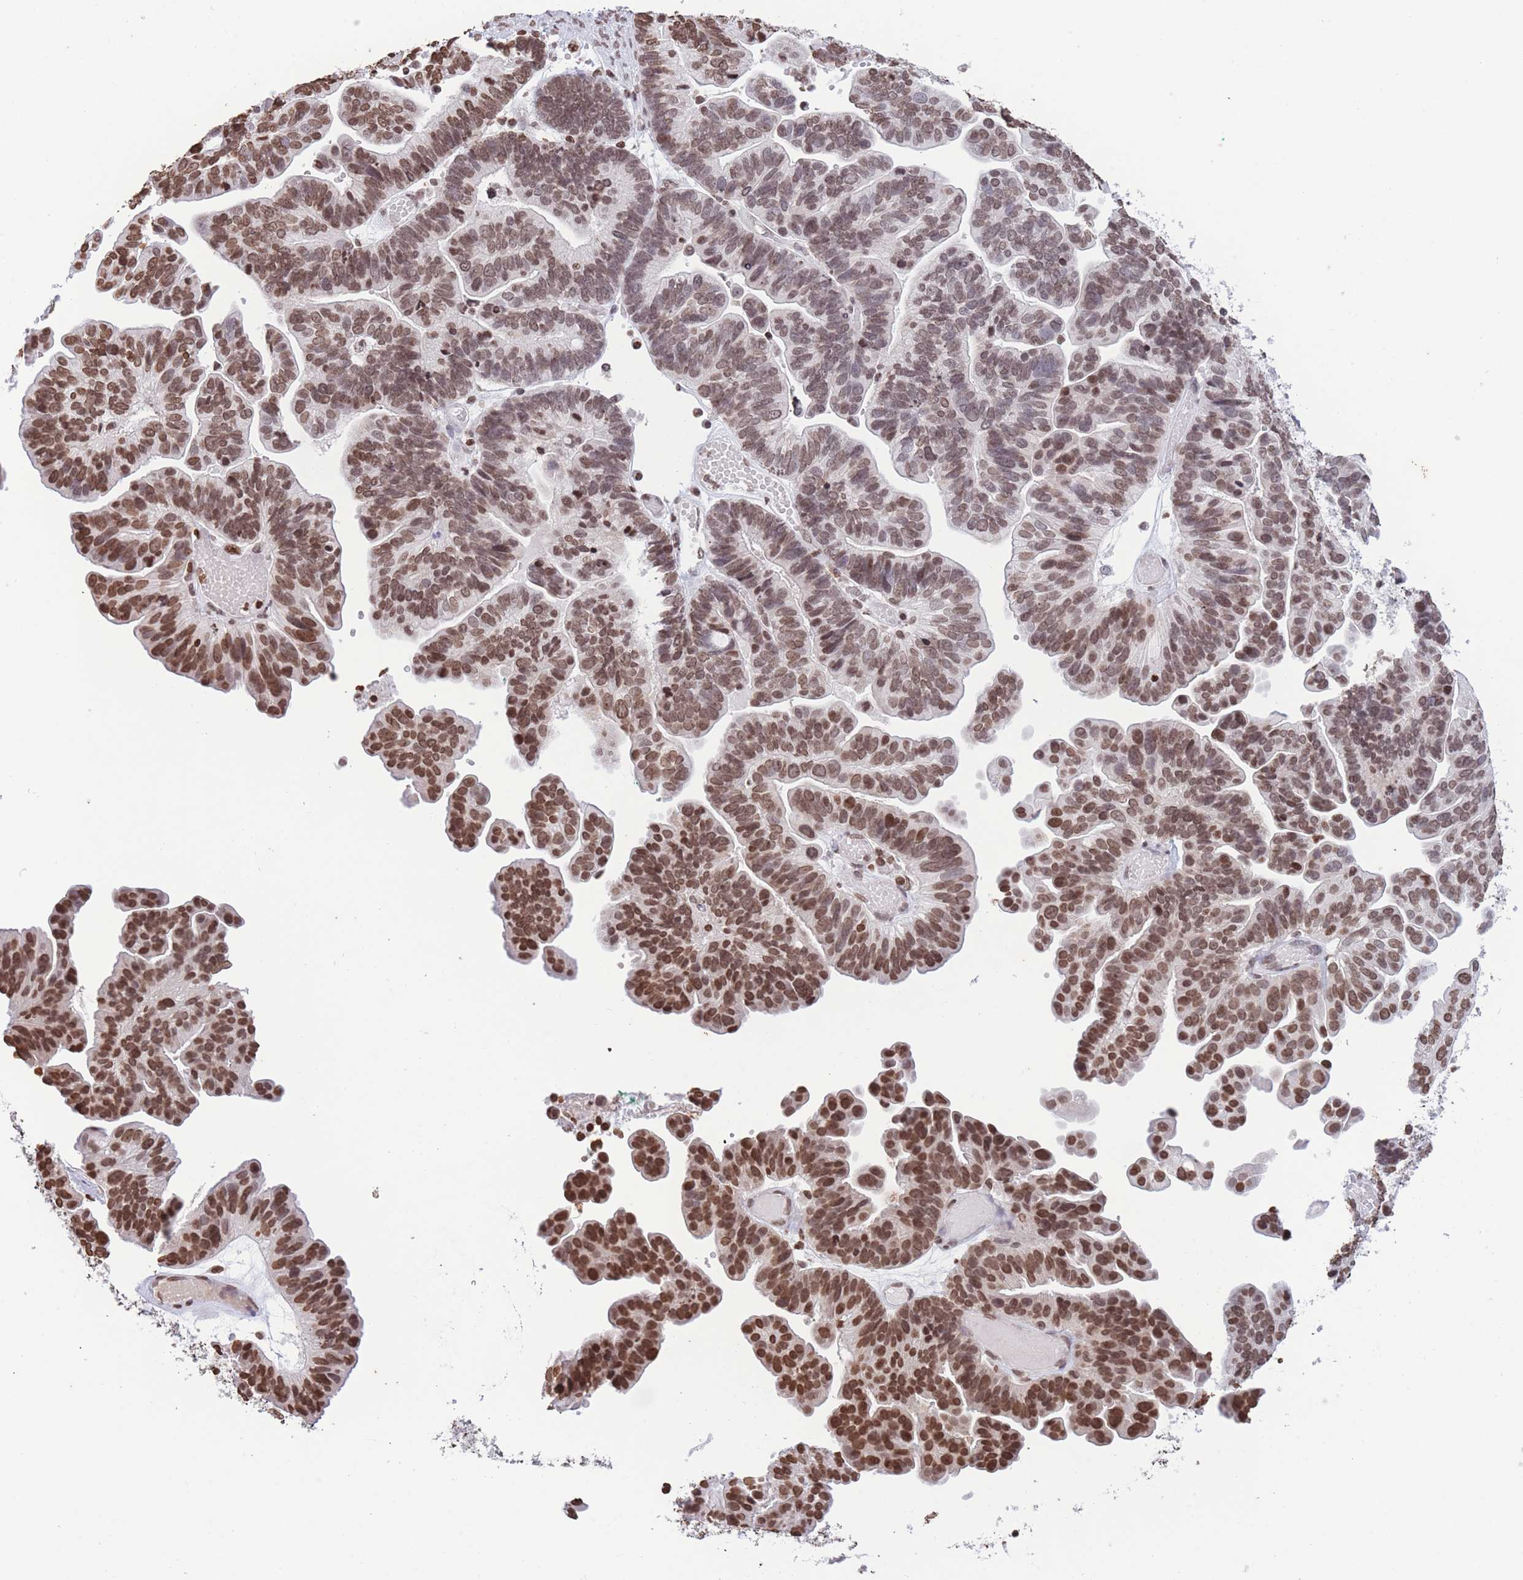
{"staining": {"intensity": "moderate", "quantity": ">75%", "location": "nuclear"}, "tissue": "ovarian cancer", "cell_type": "Tumor cells", "image_type": "cancer", "snomed": [{"axis": "morphology", "description": "Cystadenocarcinoma, serous, NOS"}, {"axis": "topography", "description": "Ovary"}], "caption": "High-magnification brightfield microscopy of ovarian serous cystadenocarcinoma stained with DAB (3,3'-diaminobenzidine) (brown) and counterstained with hematoxylin (blue). tumor cells exhibit moderate nuclear staining is appreciated in approximately>75% of cells. Immunohistochemistry (ihc) stains the protein of interest in brown and the nuclei are stained blue.", "gene": "H2BC11", "patient": {"sex": "female", "age": 56}}